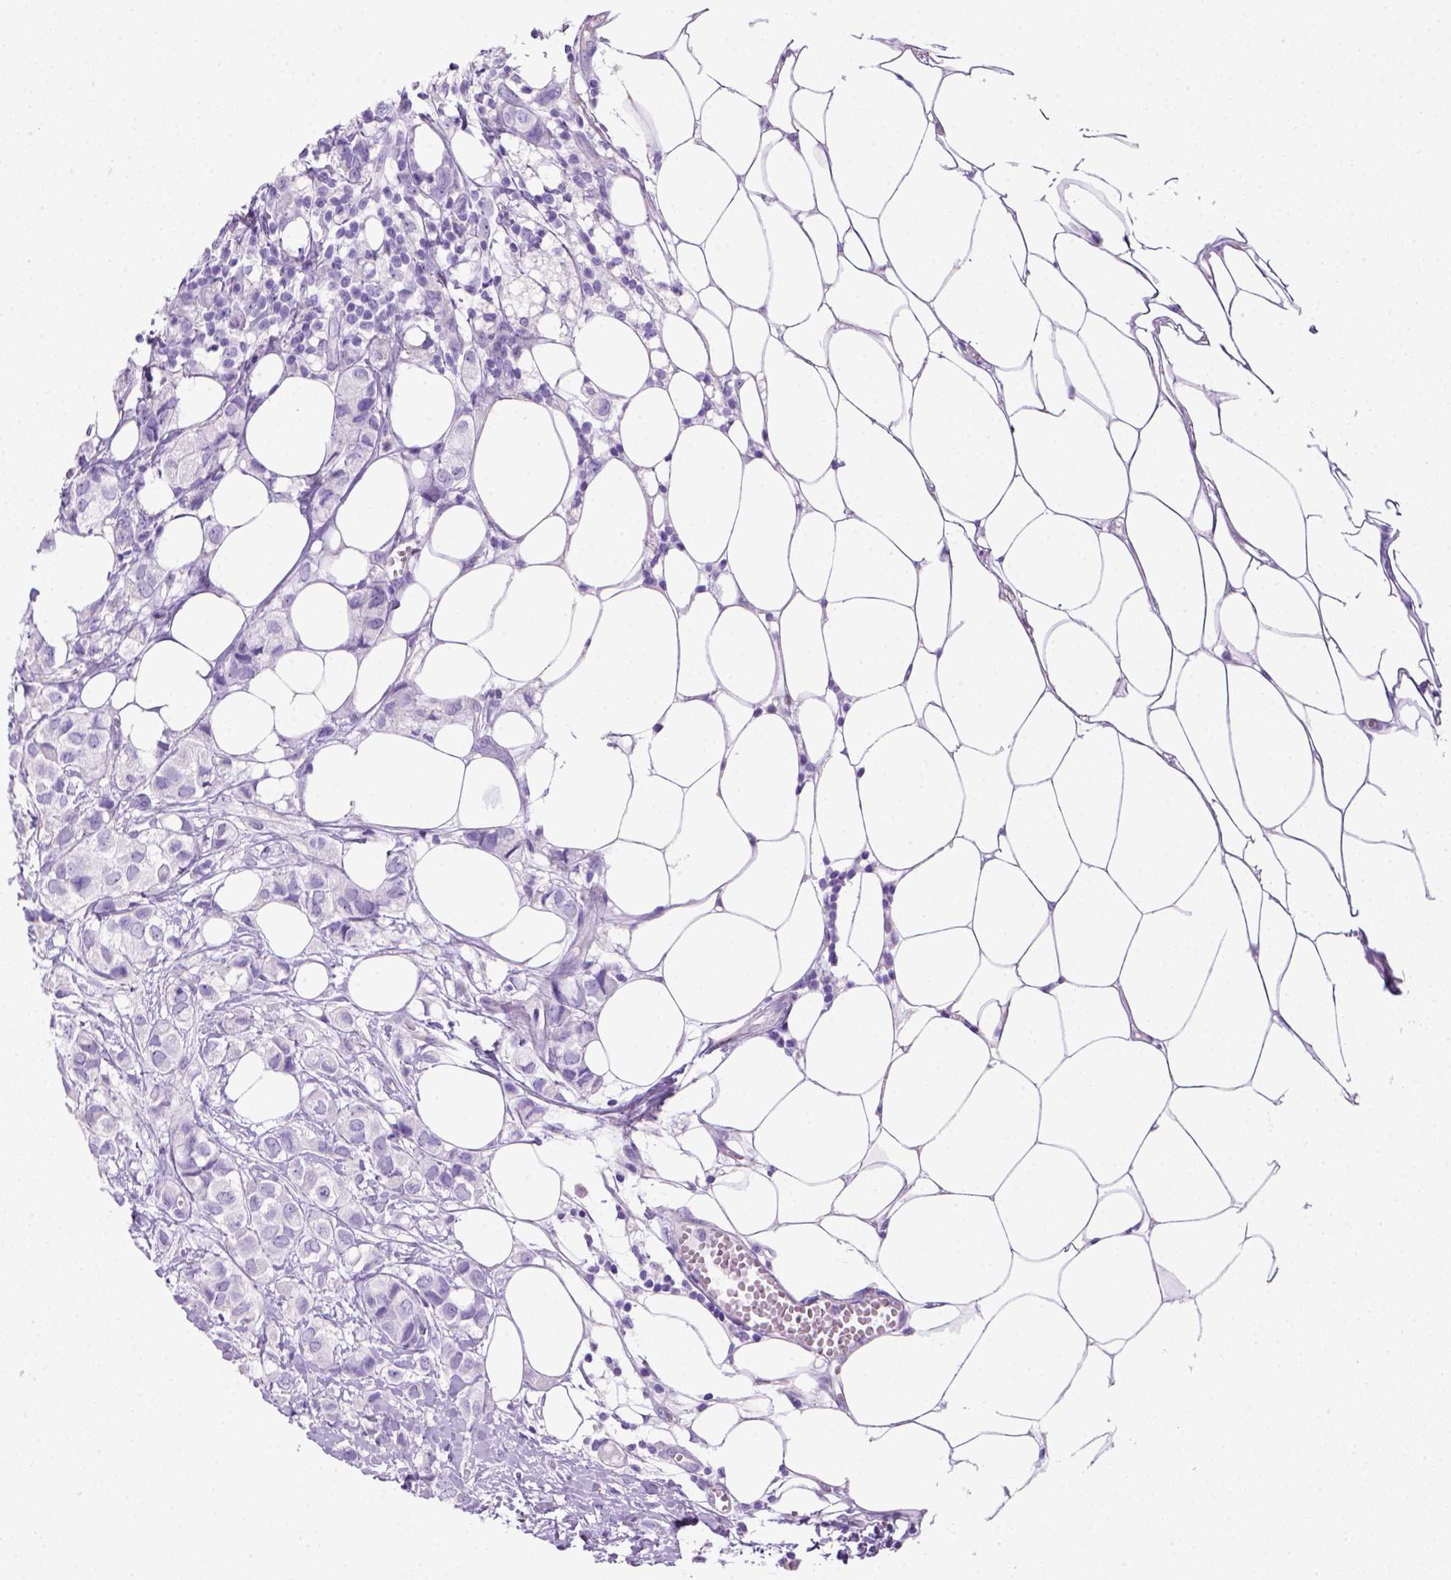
{"staining": {"intensity": "negative", "quantity": "none", "location": "none"}, "tissue": "breast cancer", "cell_type": "Tumor cells", "image_type": "cancer", "snomed": [{"axis": "morphology", "description": "Duct carcinoma"}, {"axis": "topography", "description": "Breast"}], "caption": "This micrograph is of infiltrating ductal carcinoma (breast) stained with immunohistochemistry to label a protein in brown with the nuclei are counter-stained blue. There is no staining in tumor cells.", "gene": "ARHGEF33", "patient": {"sex": "female", "age": 85}}